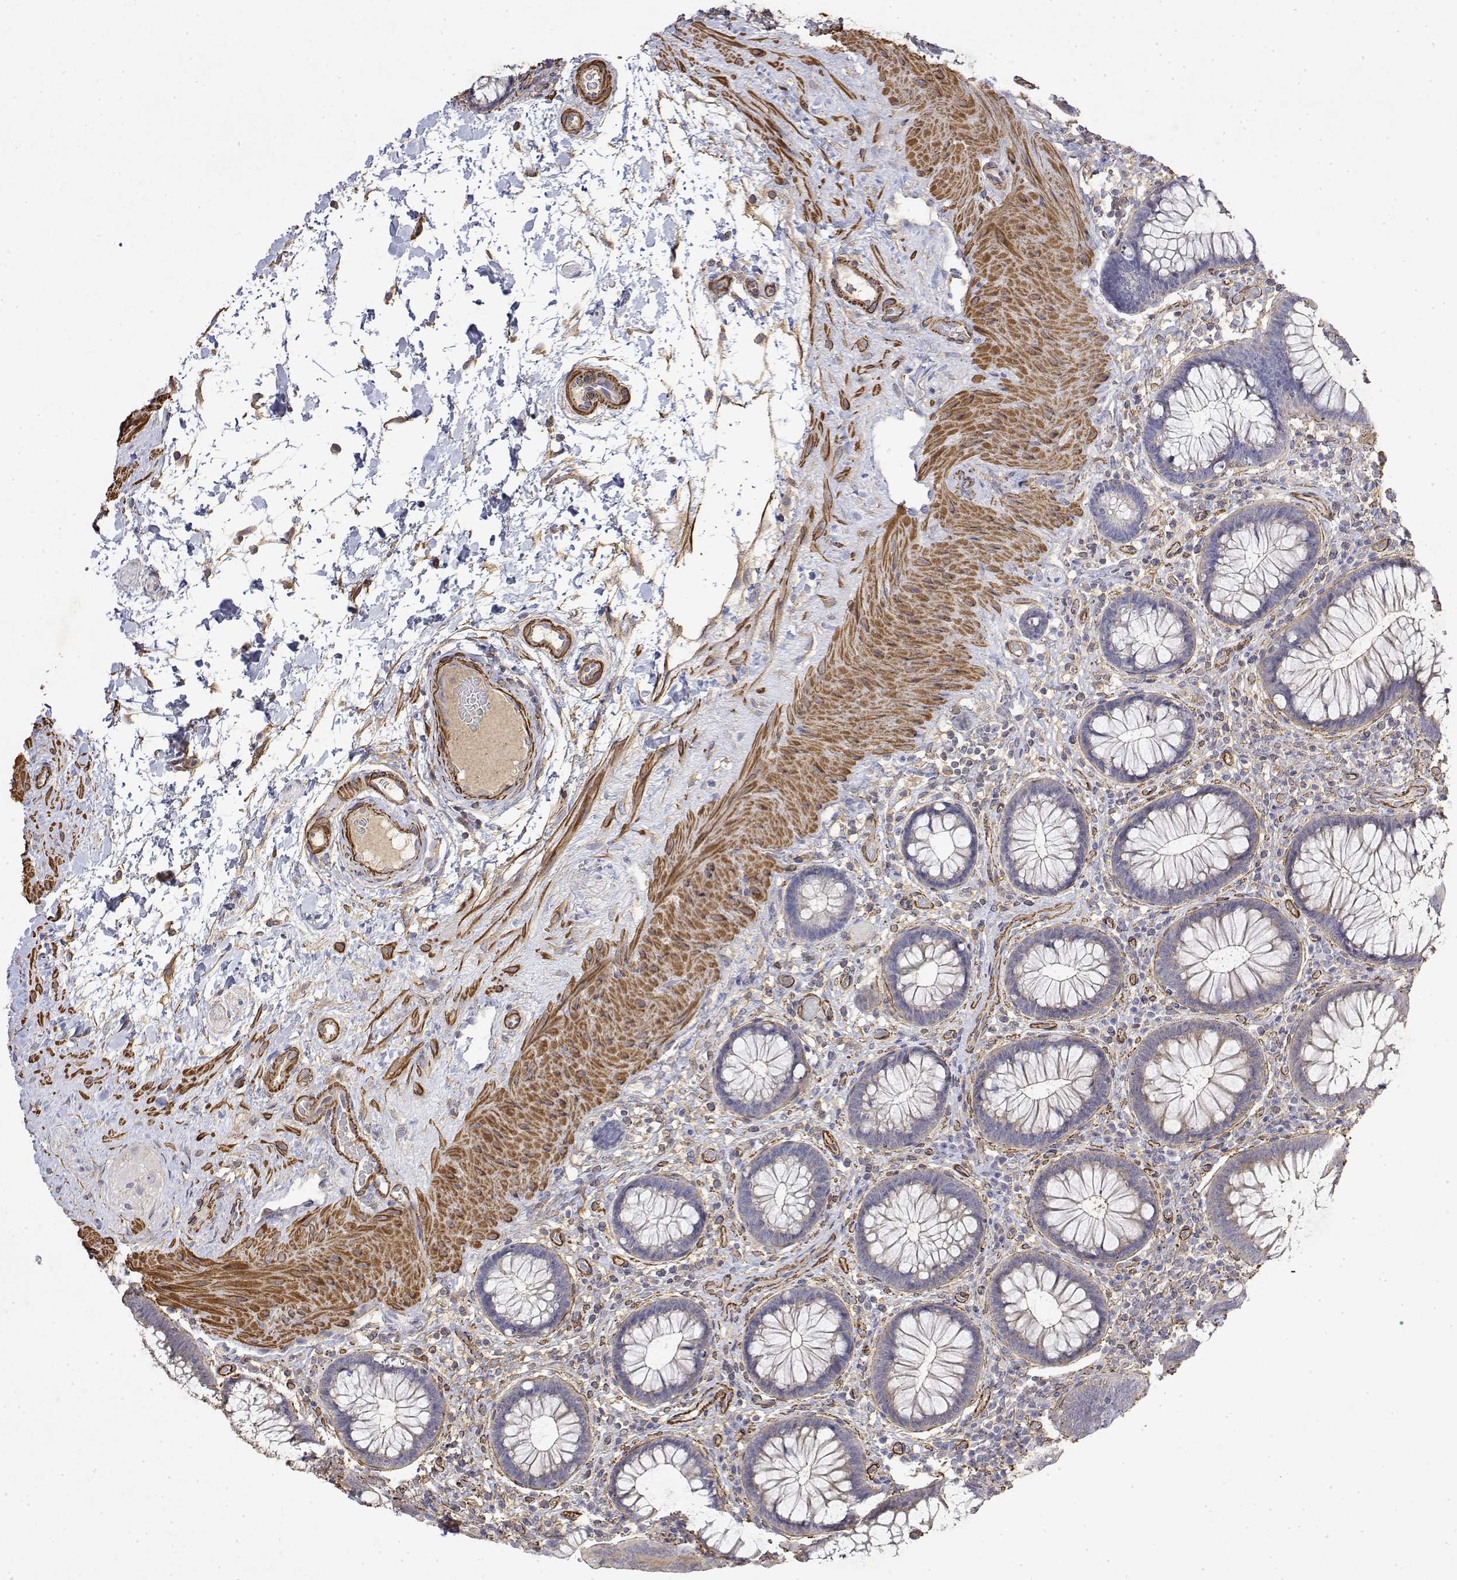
{"staining": {"intensity": "moderate", "quantity": ">75%", "location": "cytoplasmic/membranous"}, "tissue": "colon", "cell_type": "Endothelial cells", "image_type": "normal", "snomed": [{"axis": "morphology", "description": "Normal tissue, NOS"}, {"axis": "morphology", "description": "Adenoma, NOS"}, {"axis": "topography", "description": "Soft tissue"}, {"axis": "topography", "description": "Colon"}], "caption": "Immunohistochemistry (IHC) micrograph of unremarkable colon: colon stained using immunohistochemistry demonstrates medium levels of moderate protein expression localized specifically in the cytoplasmic/membranous of endothelial cells, appearing as a cytoplasmic/membranous brown color.", "gene": "SOWAHD", "patient": {"sex": "male", "age": 47}}